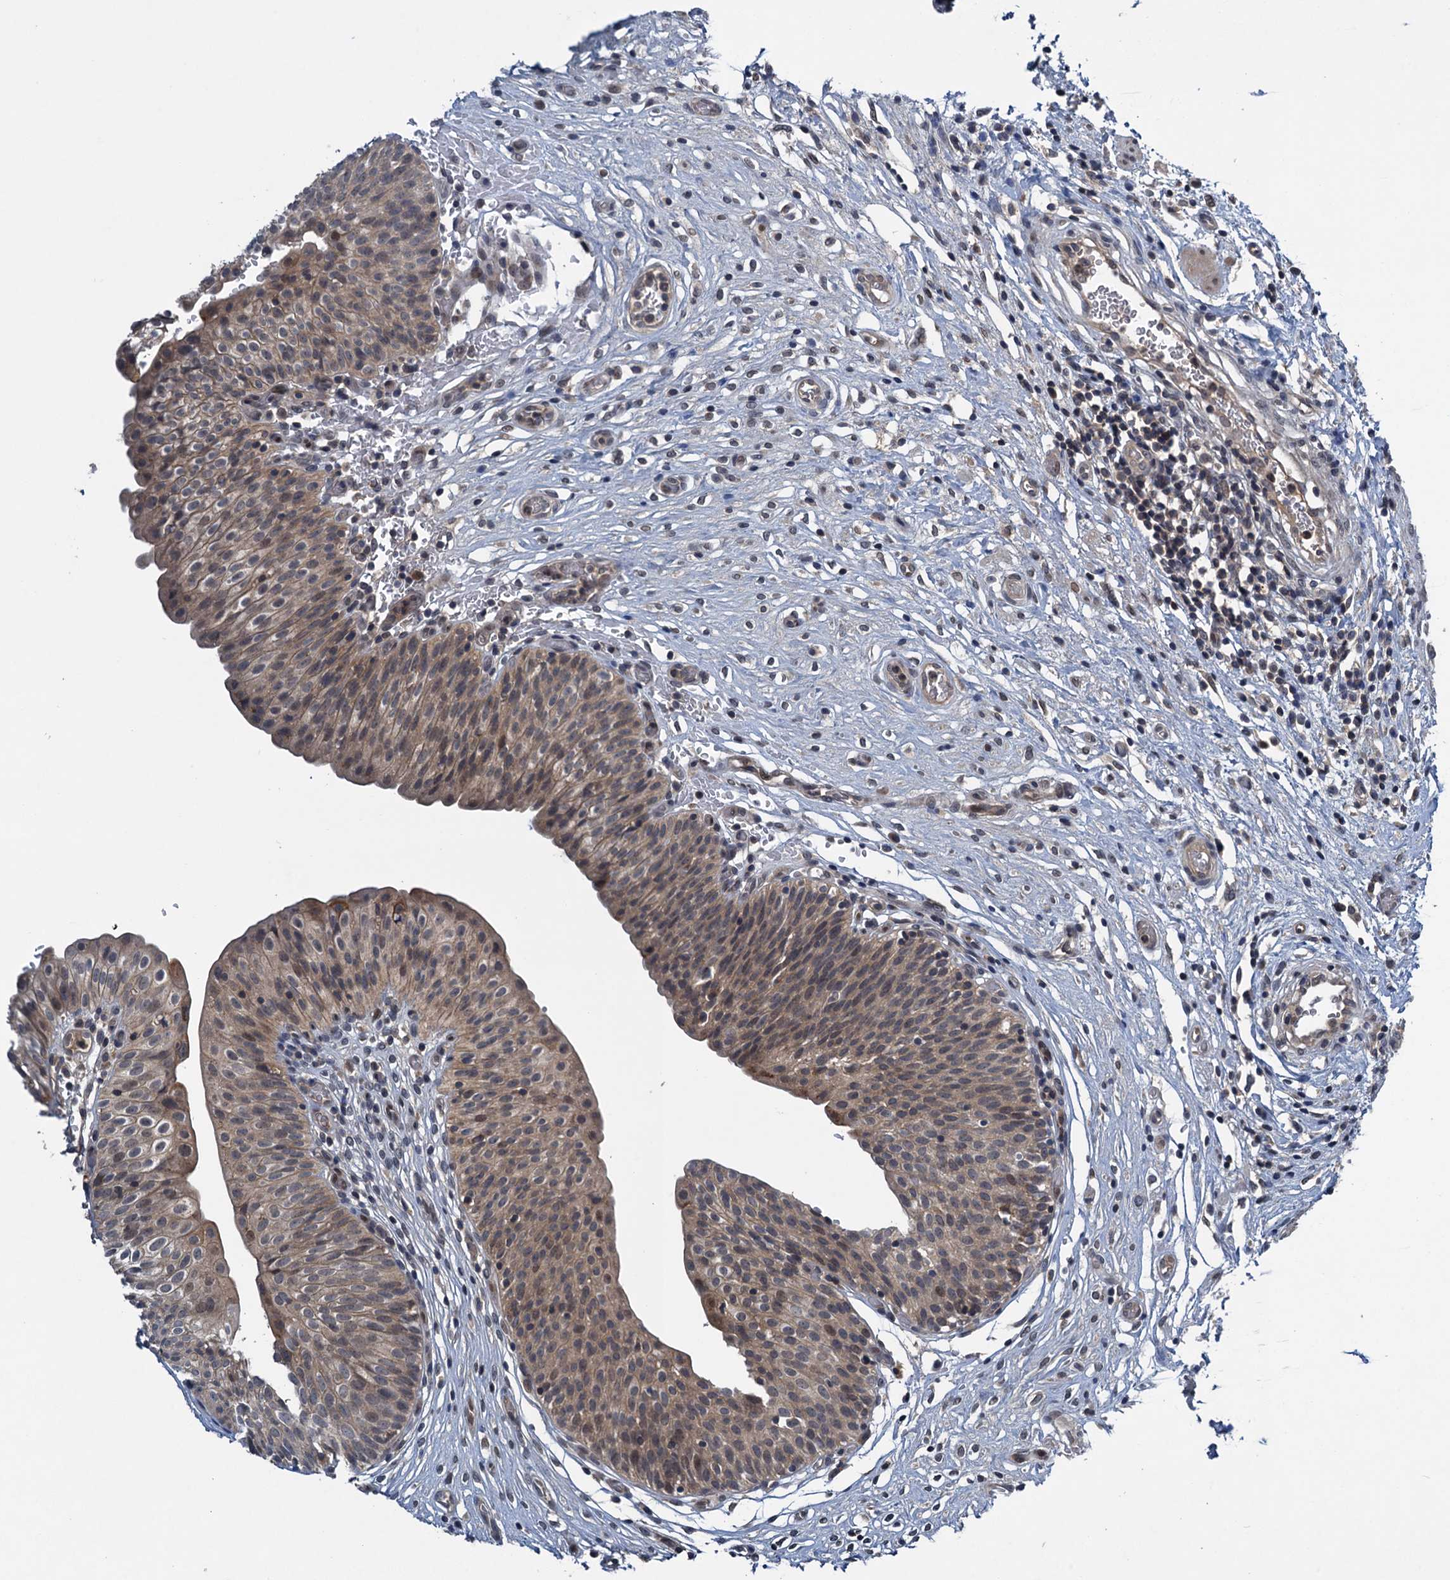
{"staining": {"intensity": "moderate", "quantity": "25%-75%", "location": "cytoplasmic/membranous,nuclear"}, "tissue": "urinary bladder", "cell_type": "Urothelial cells", "image_type": "normal", "snomed": [{"axis": "morphology", "description": "Normal tissue, NOS"}, {"axis": "topography", "description": "Urinary bladder"}], "caption": "An image of human urinary bladder stained for a protein demonstrates moderate cytoplasmic/membranous,nuclear brown staining in urothelial cells. (Brightfield microscopy of DAB IHC at high magnification).", "gene": "RNF165", "patient": {"sex": "male", "age": 55}}